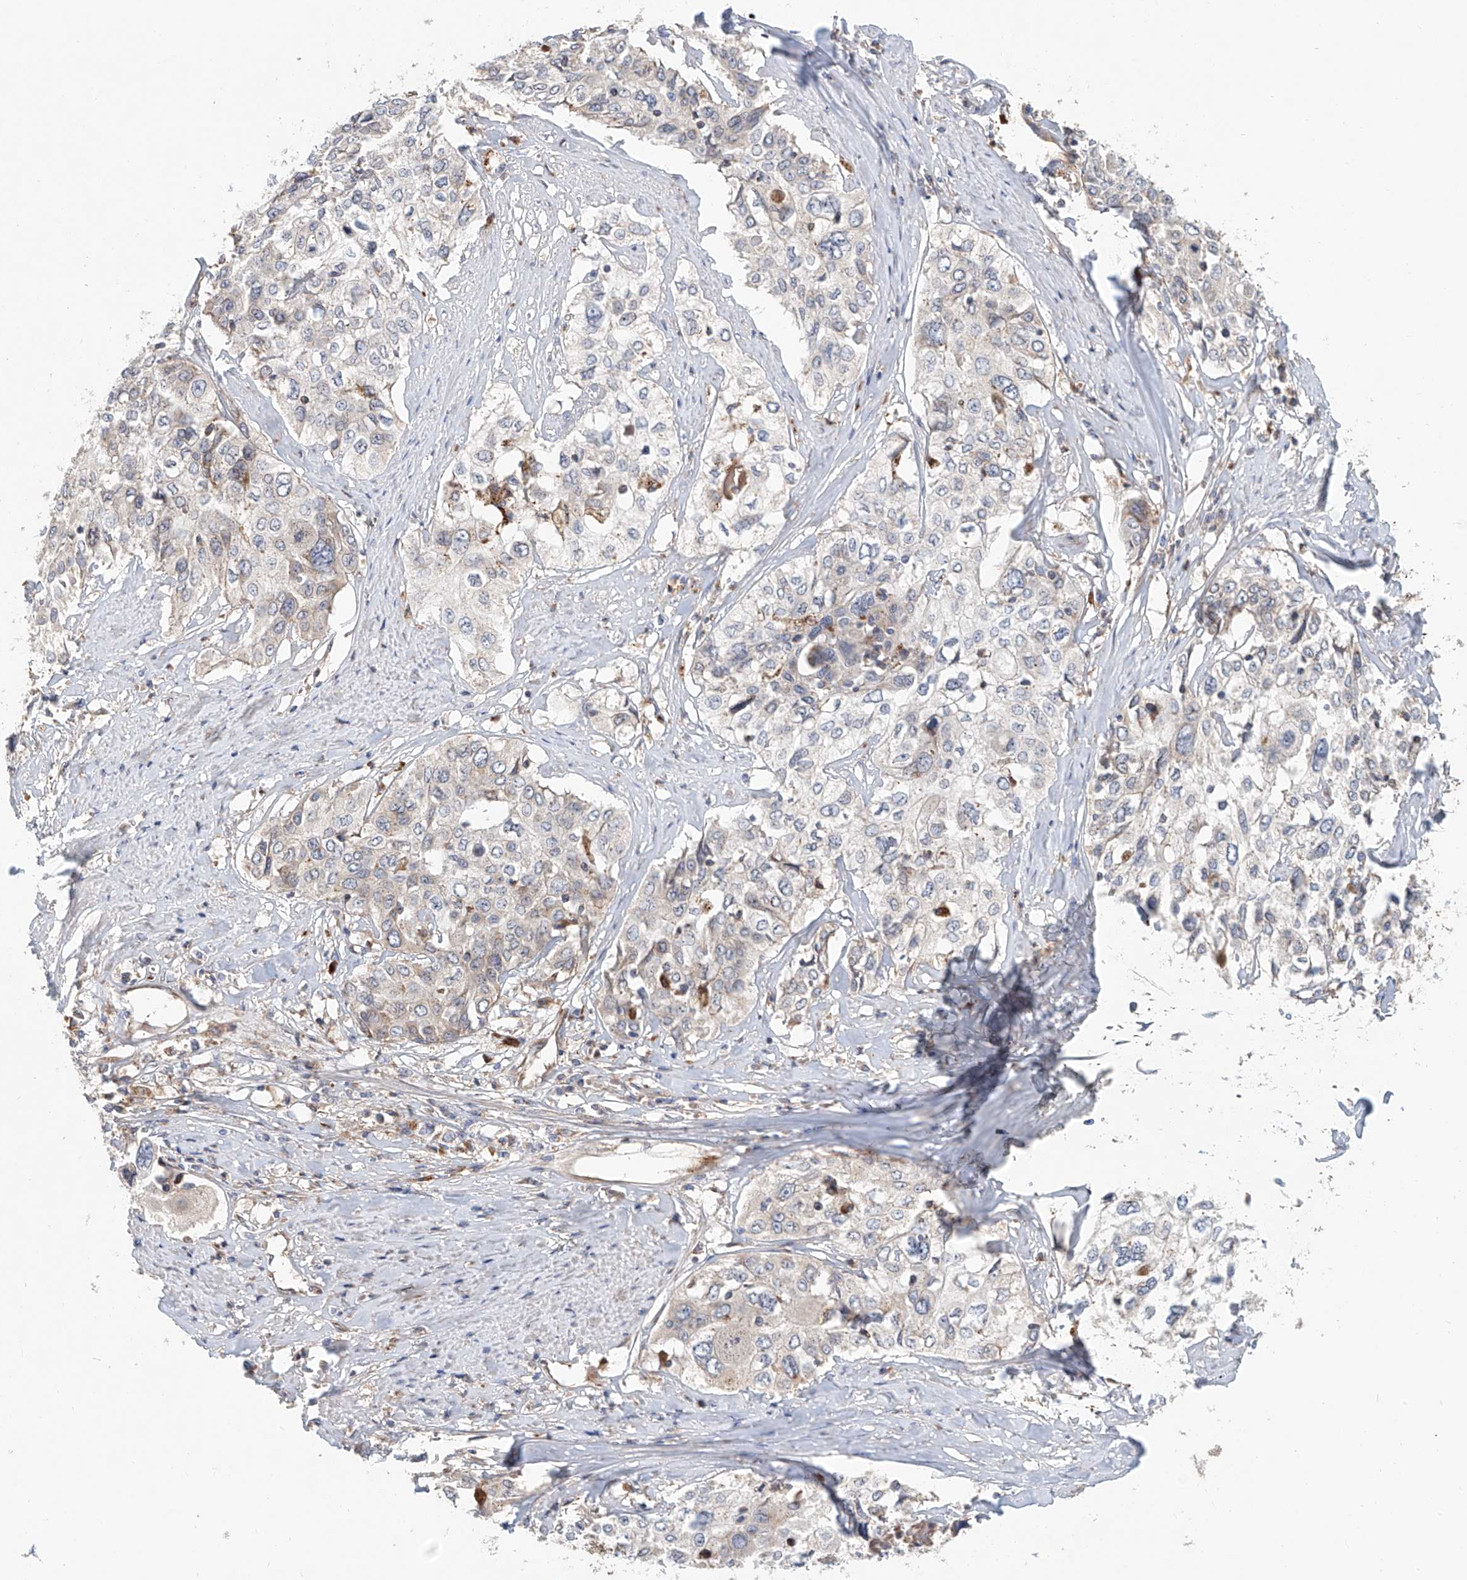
{"staining": {"intensity": "negative", "quantity": "none", "location": "none"}, "tissue": "cervical cancer", "cell_type": "Tumor cells", "image_type": "cancer", "snomed": [{"axis": "morphology", "description": "Squamous cell carcinoma, NOS"}, {"axis": "topography", "description": "Cervix"}], "caption": "This is an immunohistochemistry histopathology image of human cervical cancer. There is no staining in tumor cells.", "gene": "HGSNAT", "patient": {"sex": "female", "age": 31}}